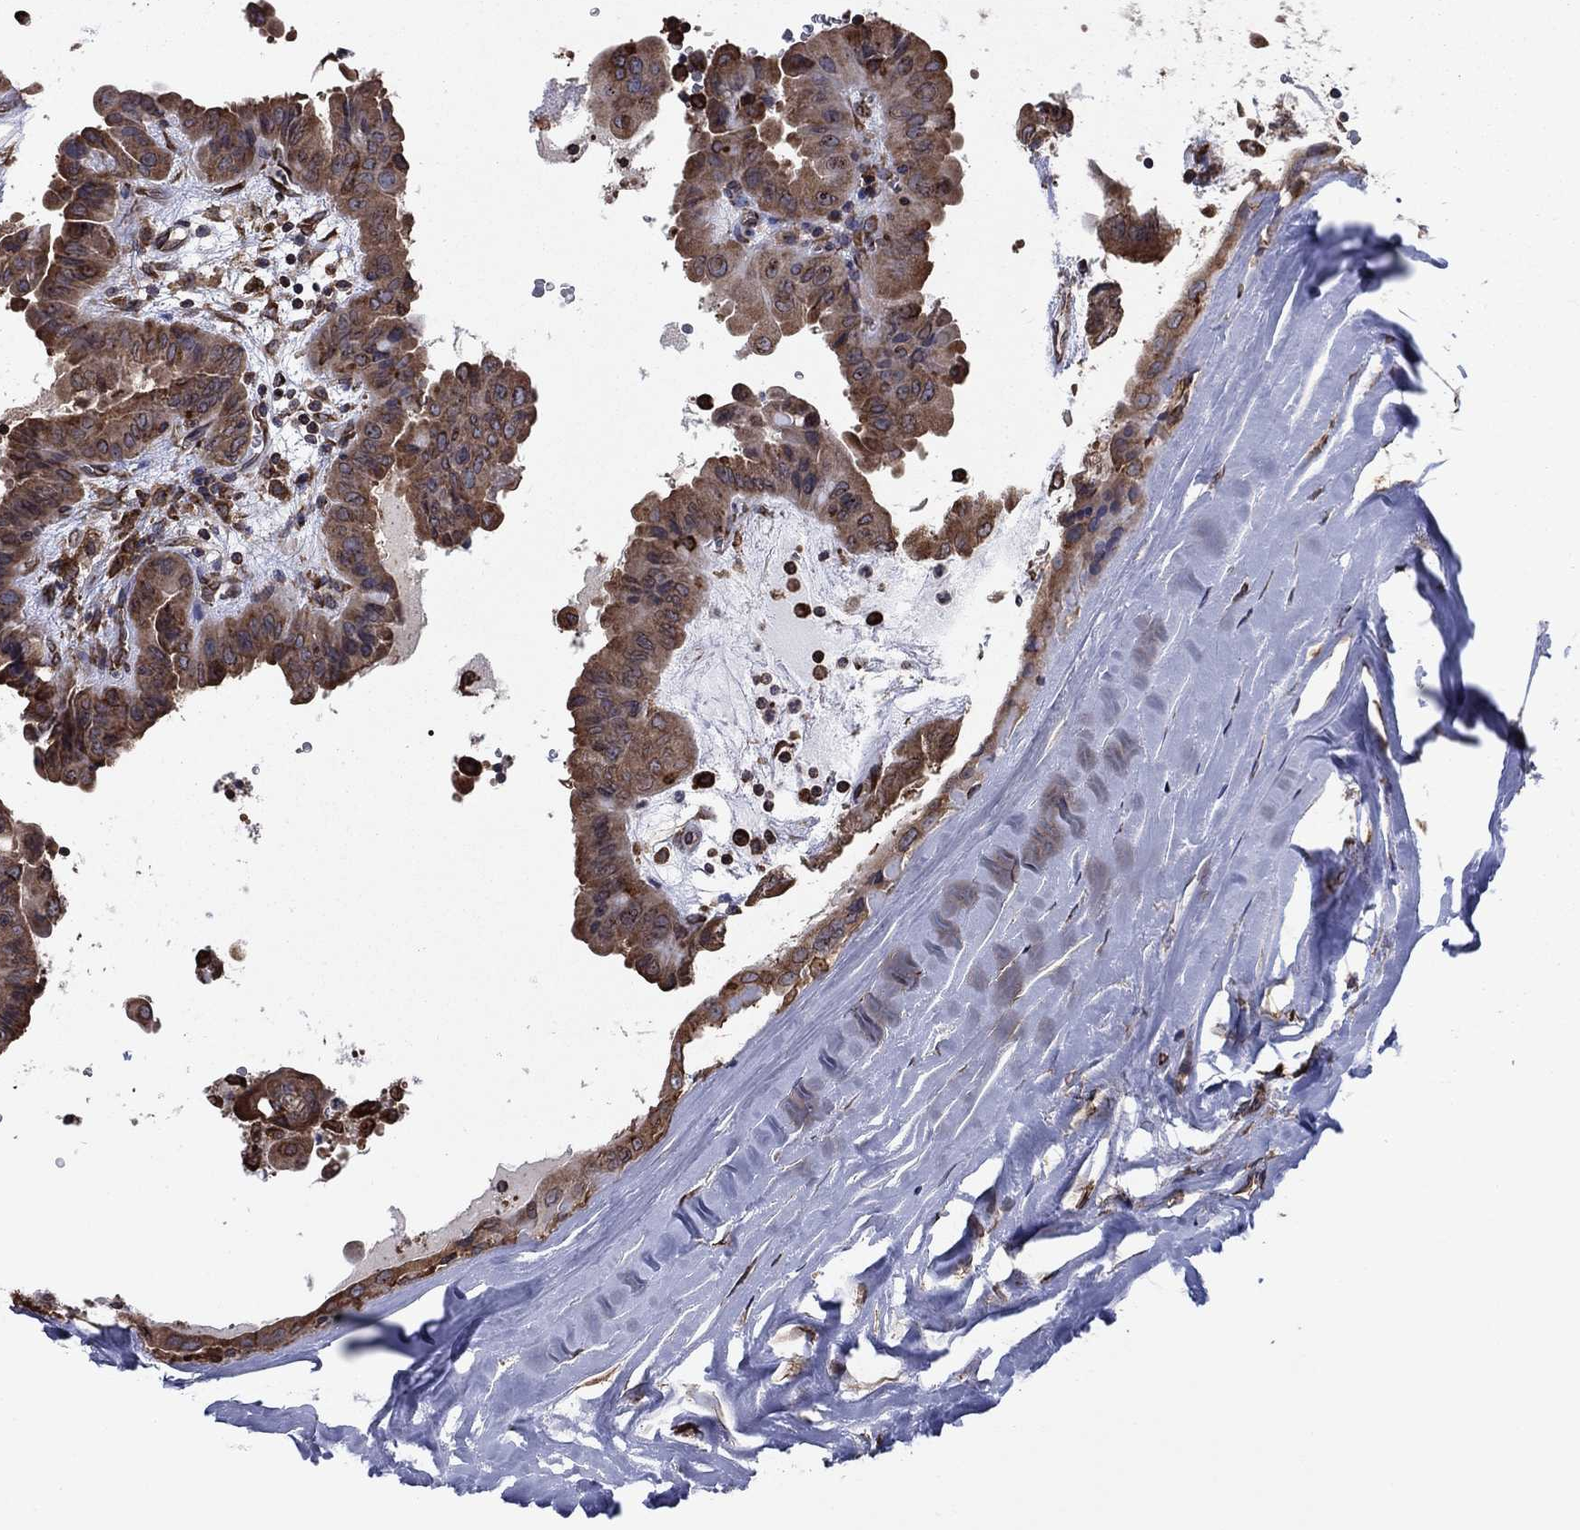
{"staining": {"intensity": "moderate", "quantity": ">75%", "location": "cytoplasmic/membranous"}, "tissue": "thyroid cancer", "cell_type": "Tumor cells", "image_type": "cancer", "snomed": [{"axis": "morphology", "description": "Papillary adenocarcinoma, NOS"}, {"axis": "topography", "description": "Thyroid gland"}], "caption": "Thyroid papillary adenocarcinoma stained with IHC exhibits moderate cytoplasmic/membranous positivity in about >75% of tumor cells. (DAB IHC with brightfield microscopy, high magnification).", "gene": "YBX1", "patient": {"sex": "female", "age": 37}}